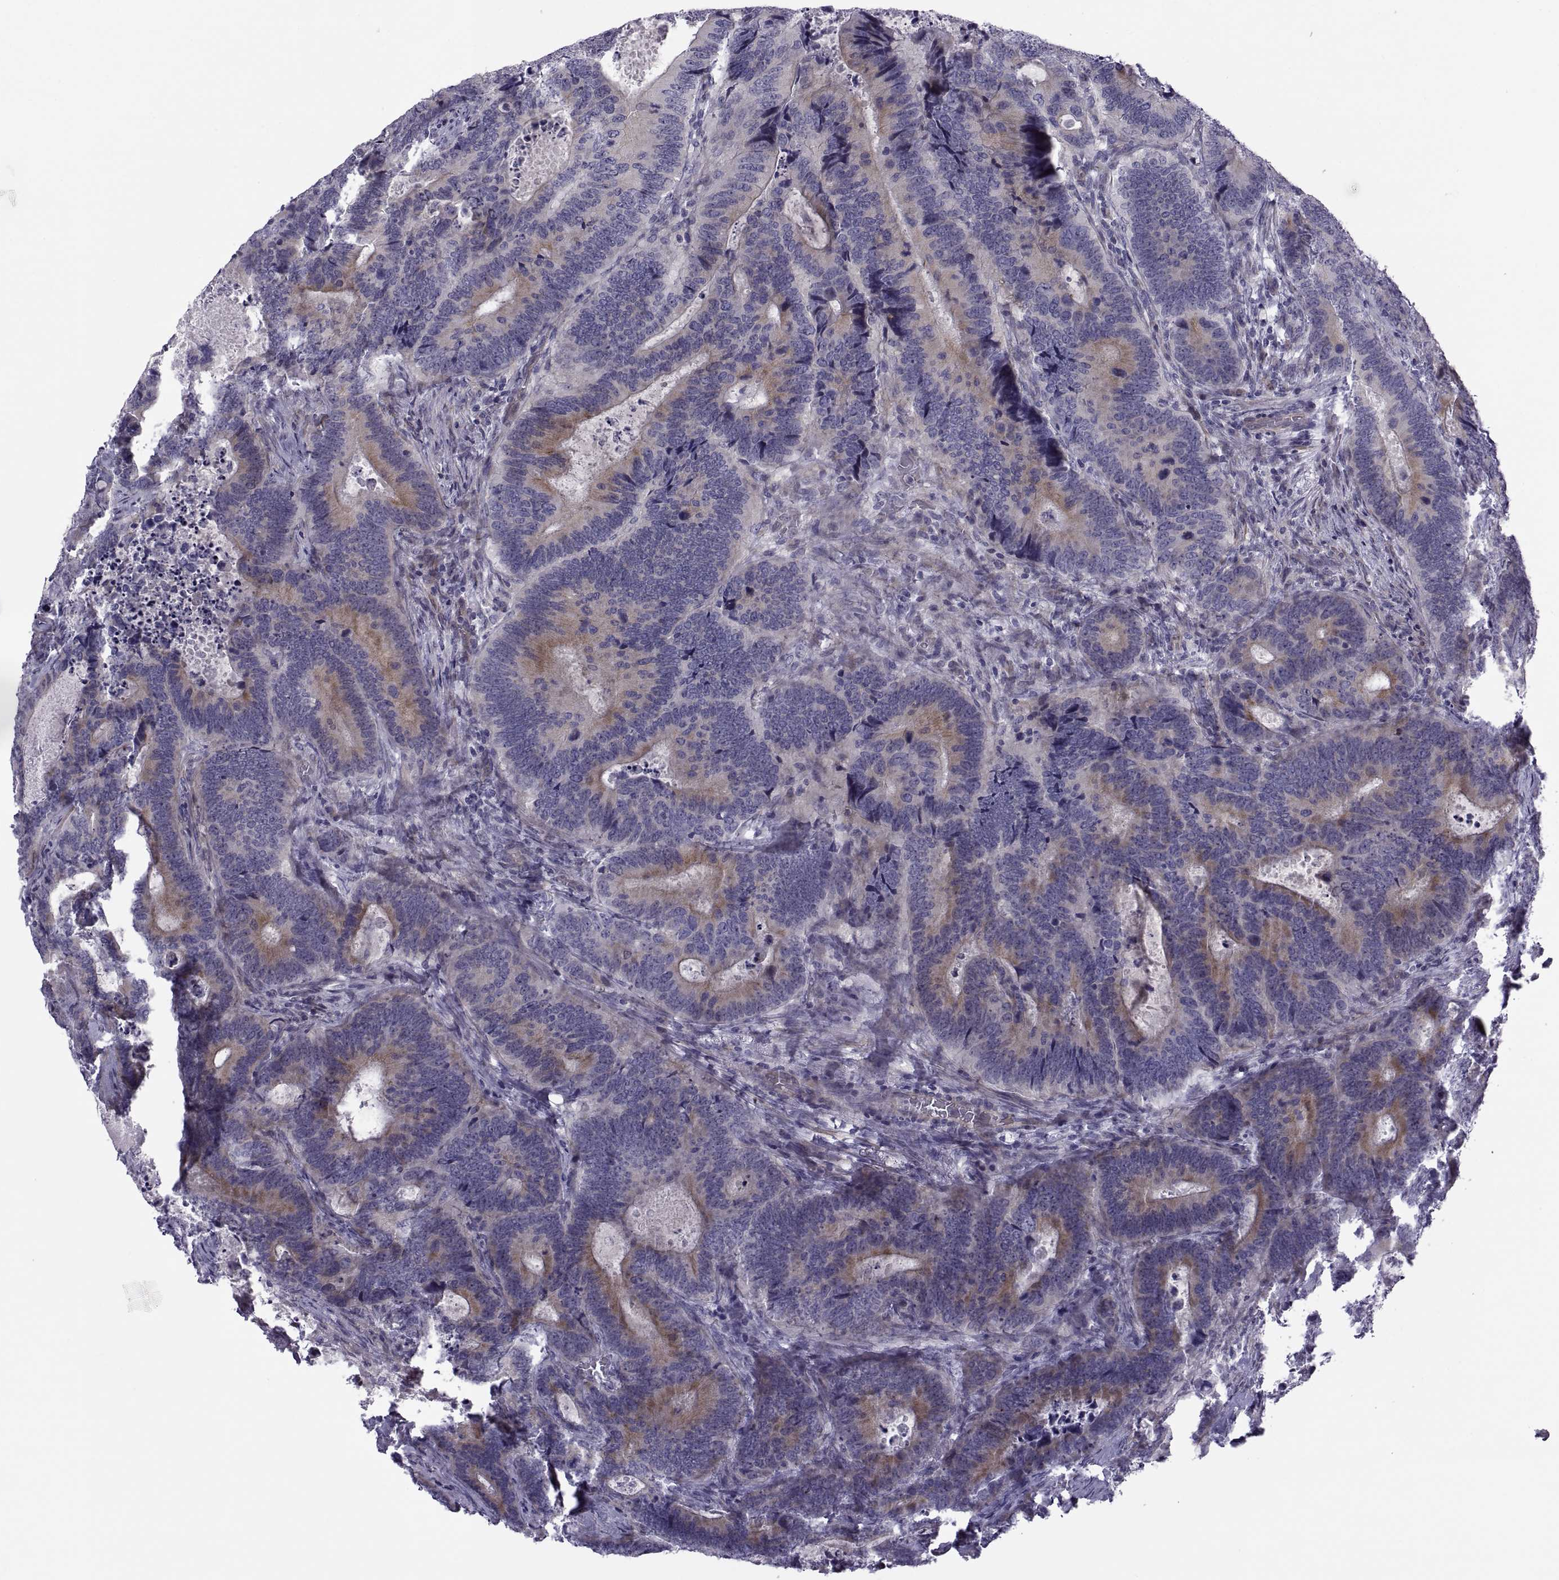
{"staining": {"intensity": "moderate", "quantity": "25%-75%", "location": "cytoplasmic/membranous"}, "tissue": "colorectal cancer", "cell_type": "Tumor cells", "image_type": "cancer", "snomed": [{"axis": "morphology", "description": "Adenocarcinoma, NOS"}, {"axis": "topography", "description": "Colon"}], "caption": "About 25%-75% of tumor cells in colorectal cancer demonstrate moderate cytoplasmic/membranous protein staining as visualized by brown immunohistochemical staining.", "gene": "TMEM158", "patient": {"sex": "female", "age": 82}}